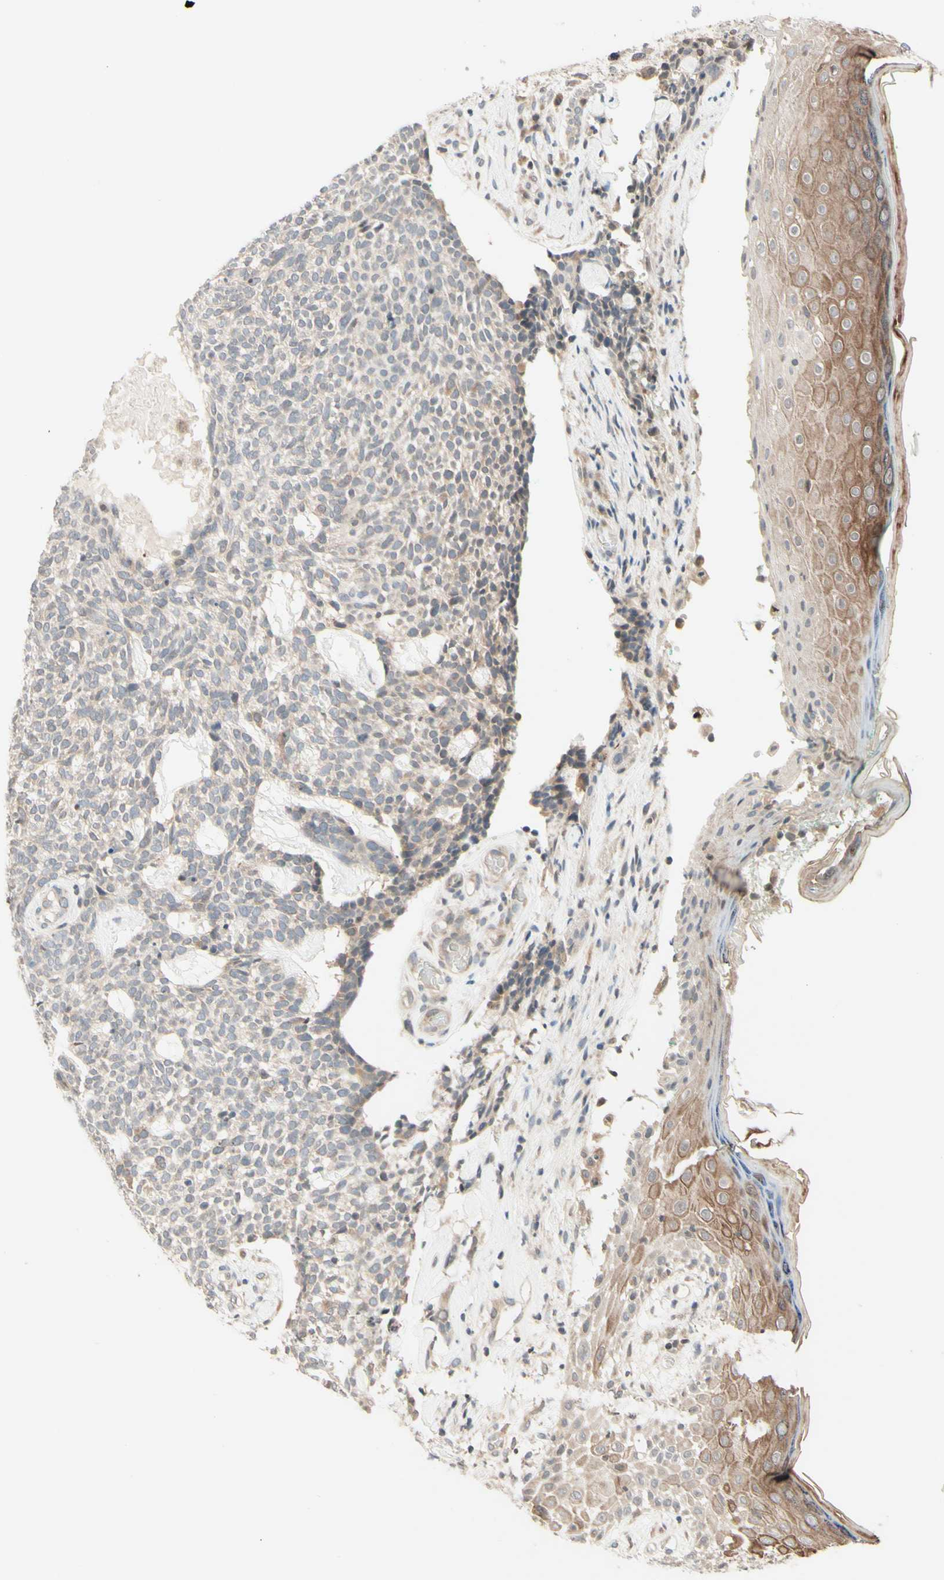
{"staining": {"intensity": "weak", "quantity": ">75%", "location": "cytoplasmic/membranous"}, "tissue": "skin cancer", "cell_type": "Tumor cells", "image_type": "cancer", "snomed": [{"axis": "morphology", "description": "Basal cell carcinoma"}, {"axis": "topography", "description": "Skin"}], "caption": "Skin basal cell carcinoma was stained to show a protein in brown. There is low levels of weak cytoplasmic/membranous expression in approximately >75% of tumor cells.", "gene": "ZW10", "patient": {"sex": "female", "age": 84}}